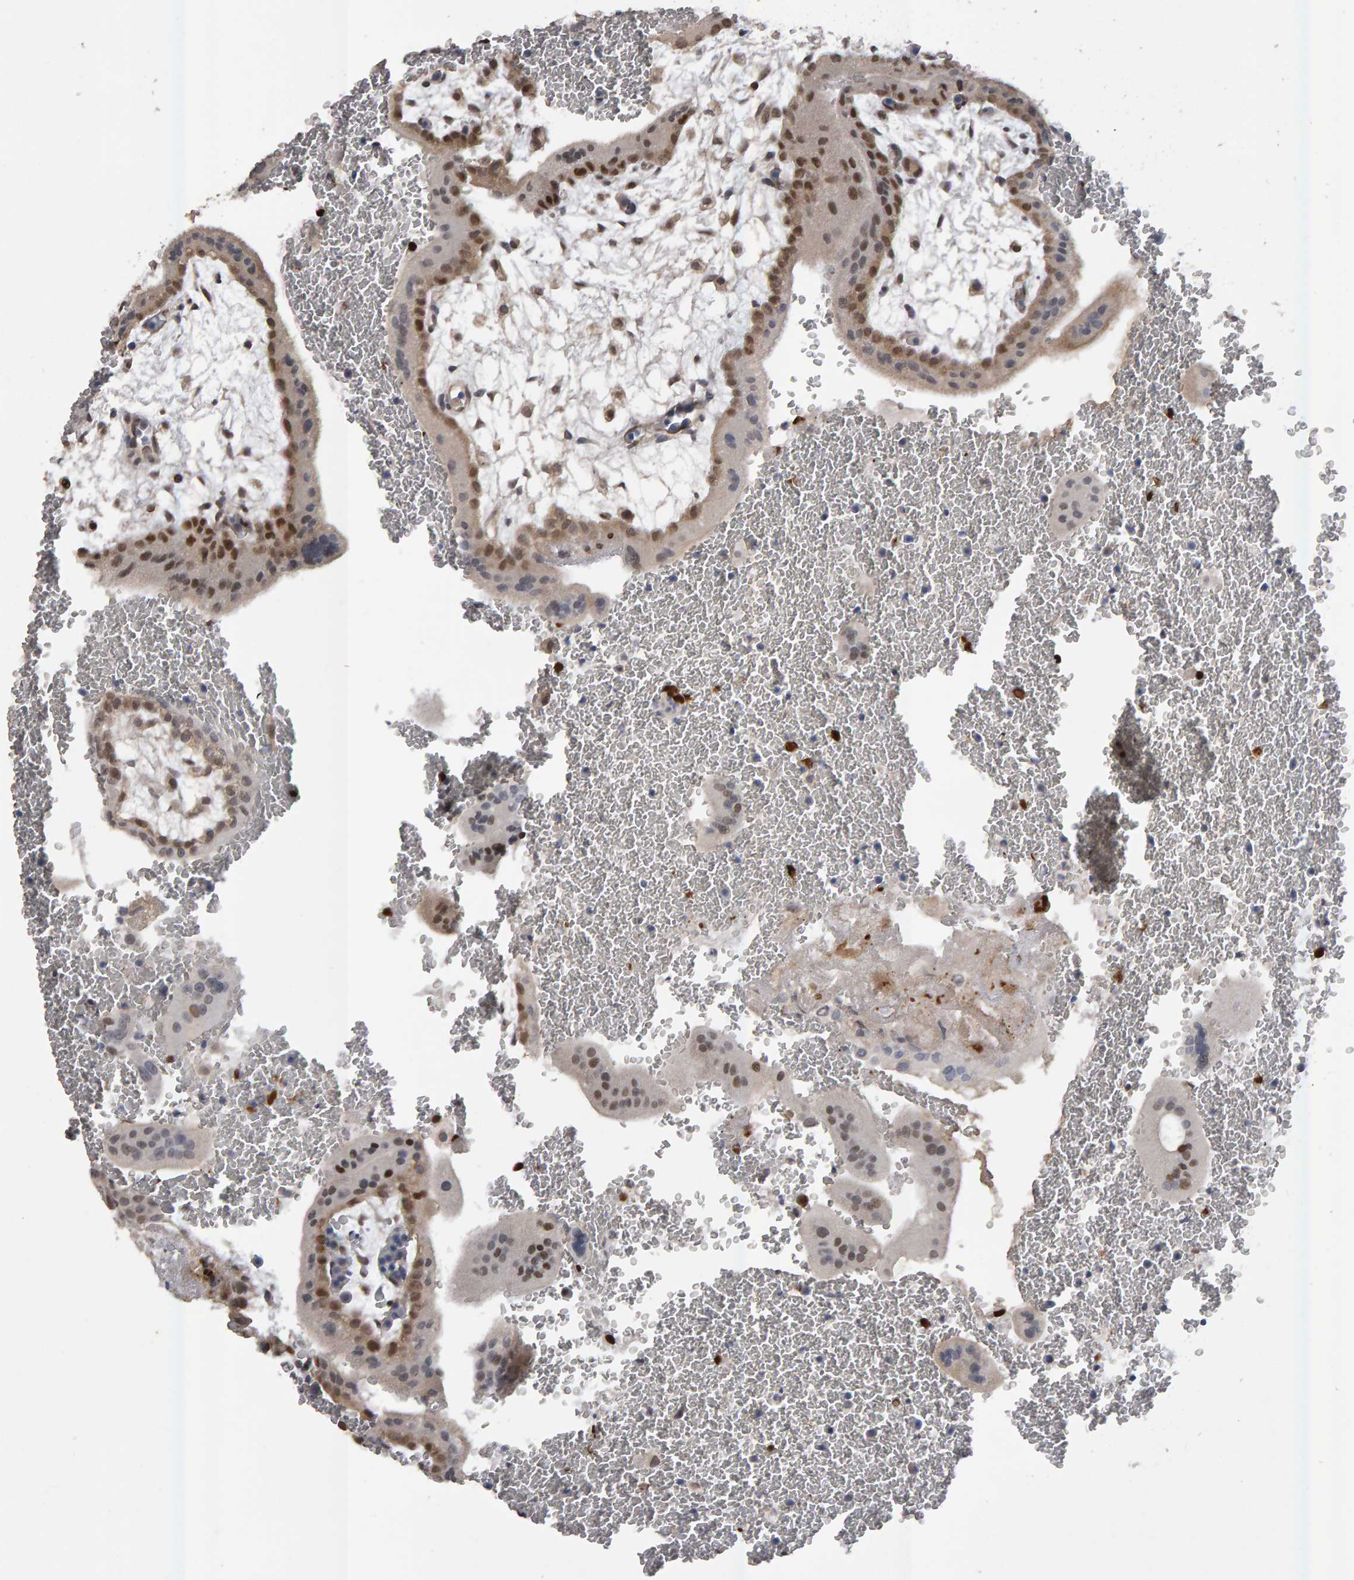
{"staining": {"intensity": "weak", "quantity": ">75%", "location": "cytoplasmic/membranous,nuclear"}, "tissue": "placenta", "cell_type": "Decidual cells", "image_type": "normal", "snomed": [{"axis": "morphology", "description": "Normal tissue, NOS"}, {"axis": "topography", "description": "Placenta"}], "caption": "Protein analysis of benign placenta reveals weak cytoplasmic/membranous,nuclear positivity in approximately >75% of decidual cells. (Brightfield microscopy of DAB IHC at high magnification).", "gene": "IPO8", "patient": {"sex": "female", "age": 35}}